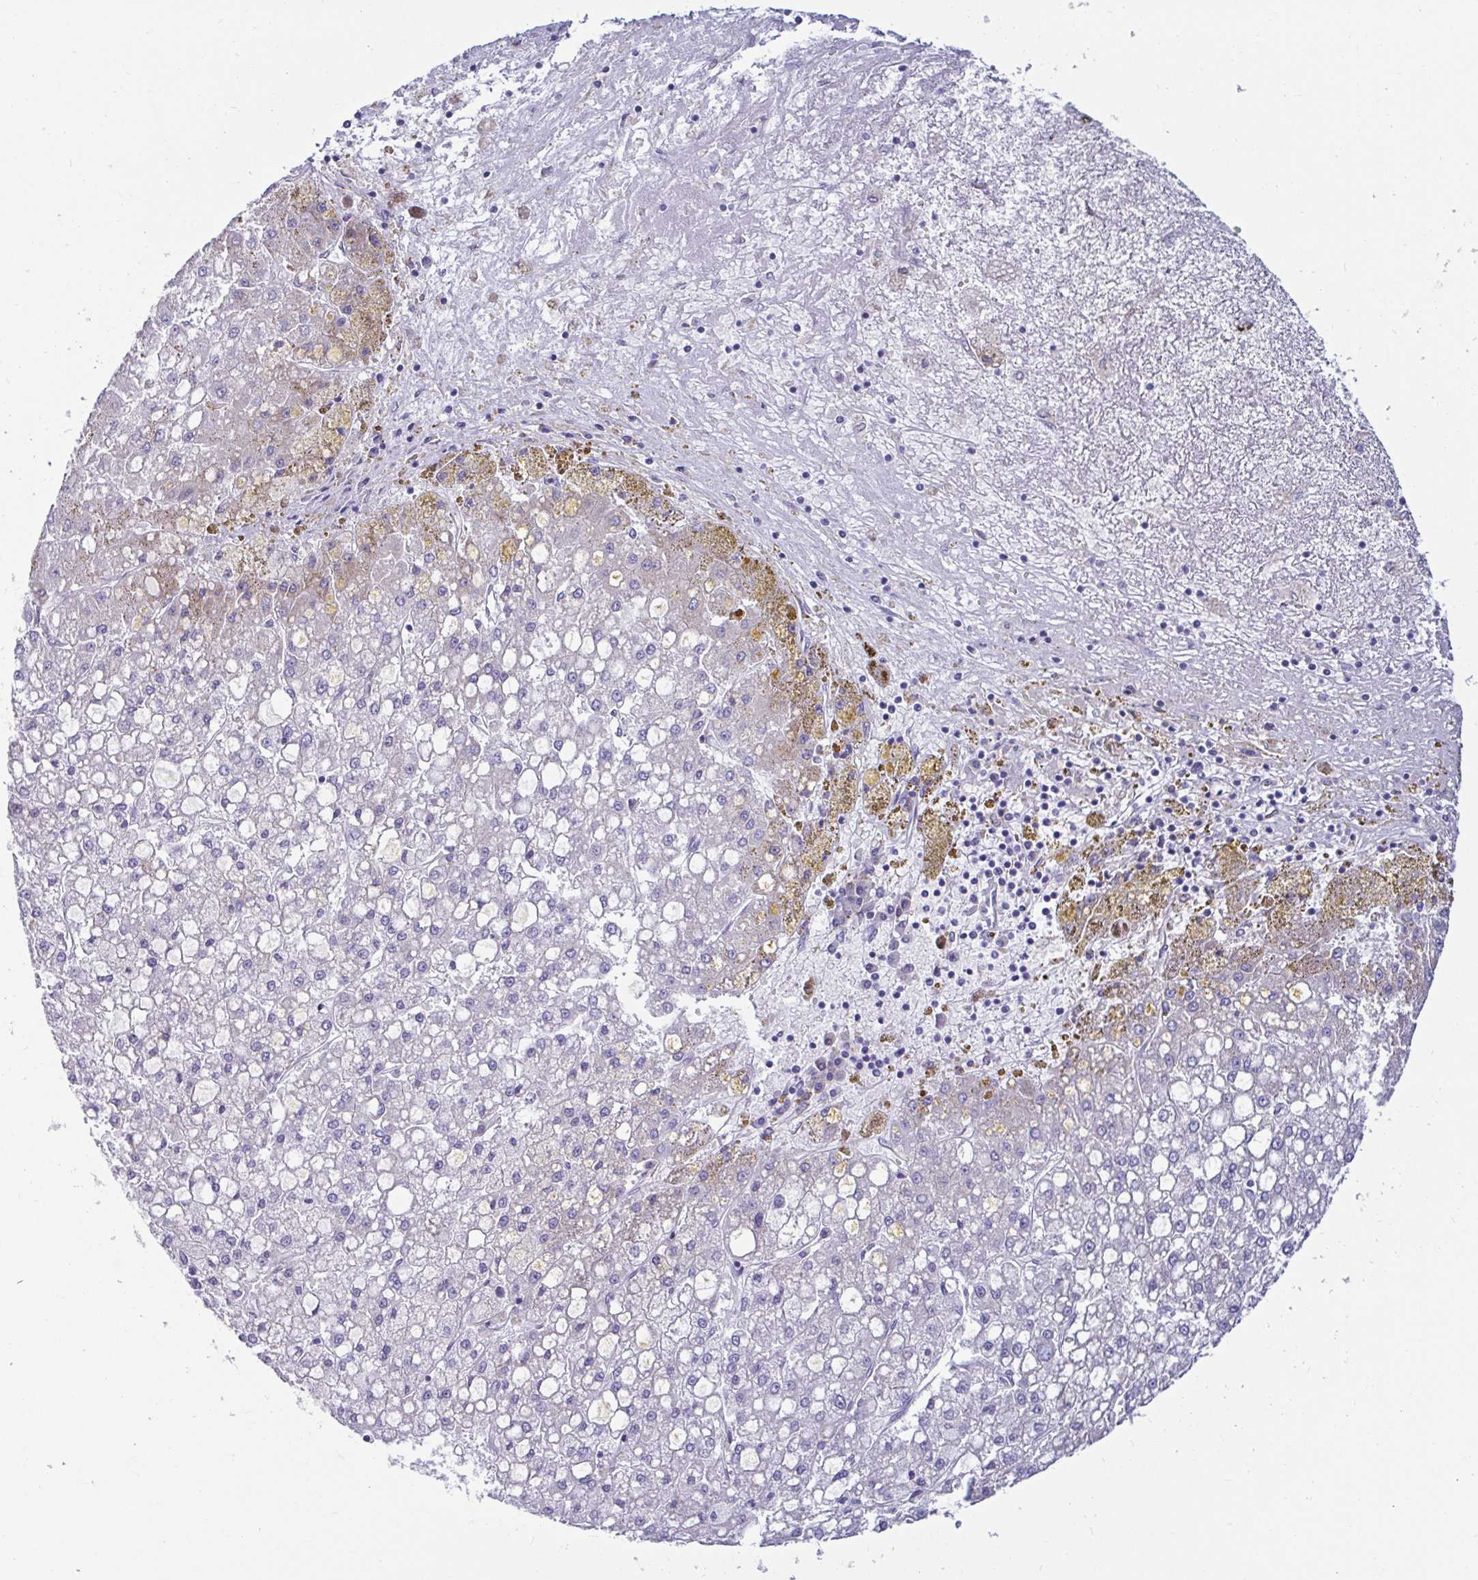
{"staining": {"intensity": "negative", "quantity": "none", "location": "none"}, "tissue": "liver cancer", "cell_type": "Tumor cells", "image_type": "cancer", "snomed": [{"axis": "morphology", "description": "Carcinoma, Hepatocellular, NOS"}, {"axis": "topography", "description": "Liver"}], "caption": "This is a micrograph of IHC staining of liver cancer (hepatocellular carcinoma), which shows no positivity in tumor cells.", "gene": "TFPI2", "patient": {"sex": "male", "age": 67}}